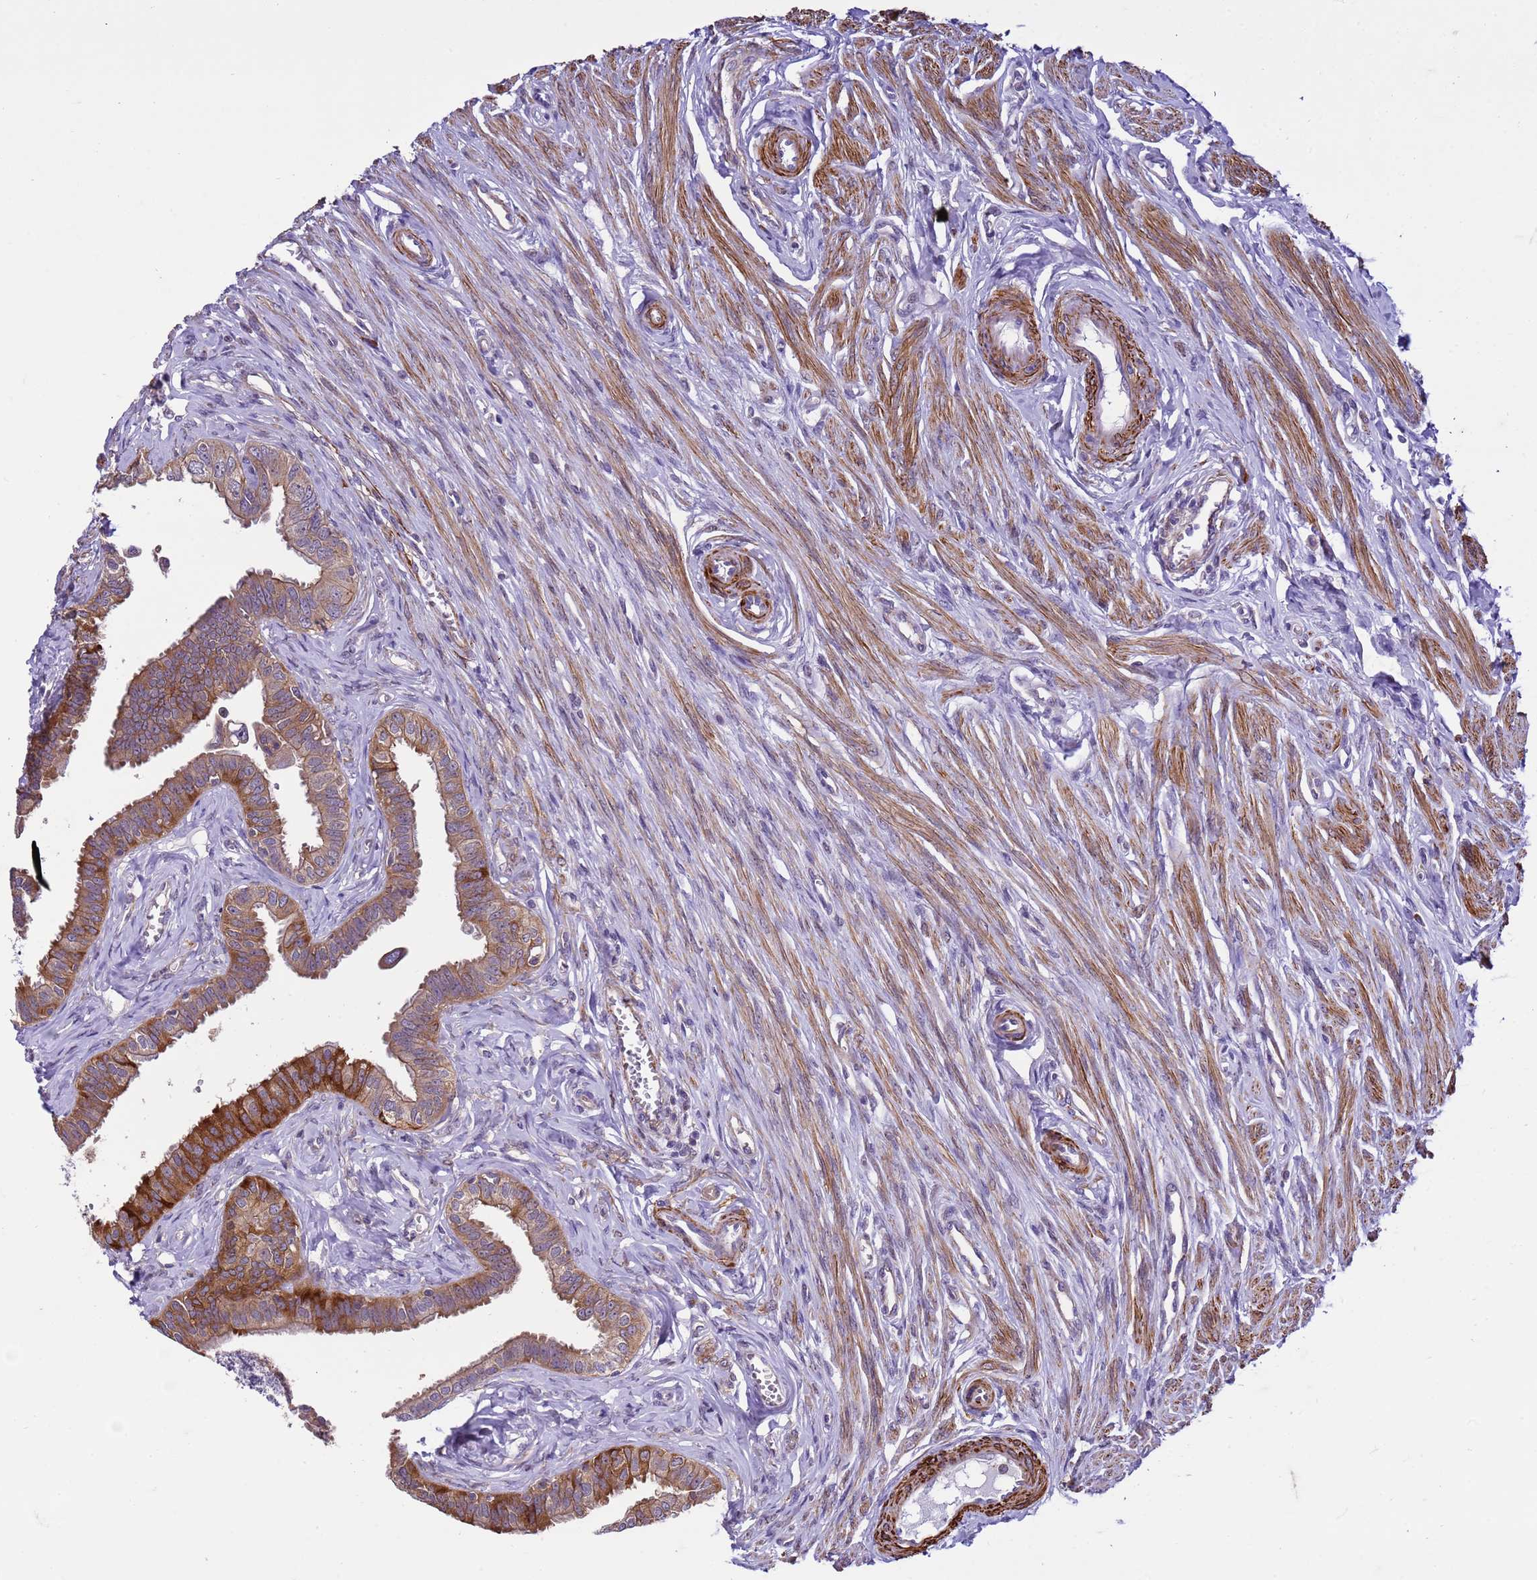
{"staining": {"intensity": "moderate", "quantity": ">75%", "location": "cytoplasmic/membranous"}, "tissue": "fallopian tube", "cell_type": "Glandular cells", "image_type": "normal", "snomed": [{"axis": "morphology", "description": "Normal tissue, NOS"}, {"axis": "morphology", "description": "Carcinoma, NOS"}, {"axis": "topography", "description": "Fallopian tube"}, {"axis": "topography", "description": "Ovary"}], "caption": "Immunohistochemistry of unremarkable human fallopian tube demonstrates medium levels of moderate cytoplasmic/membranous positivity in approximately >75% of glandular cells. The staining was performed using DAB to visualize the protein expression in brown, while the nuclei were stained in blue with hematoxylin (Magnification: 20x).", "gene": "GEN1", "patient": {"sex": "female", "age": 59}}